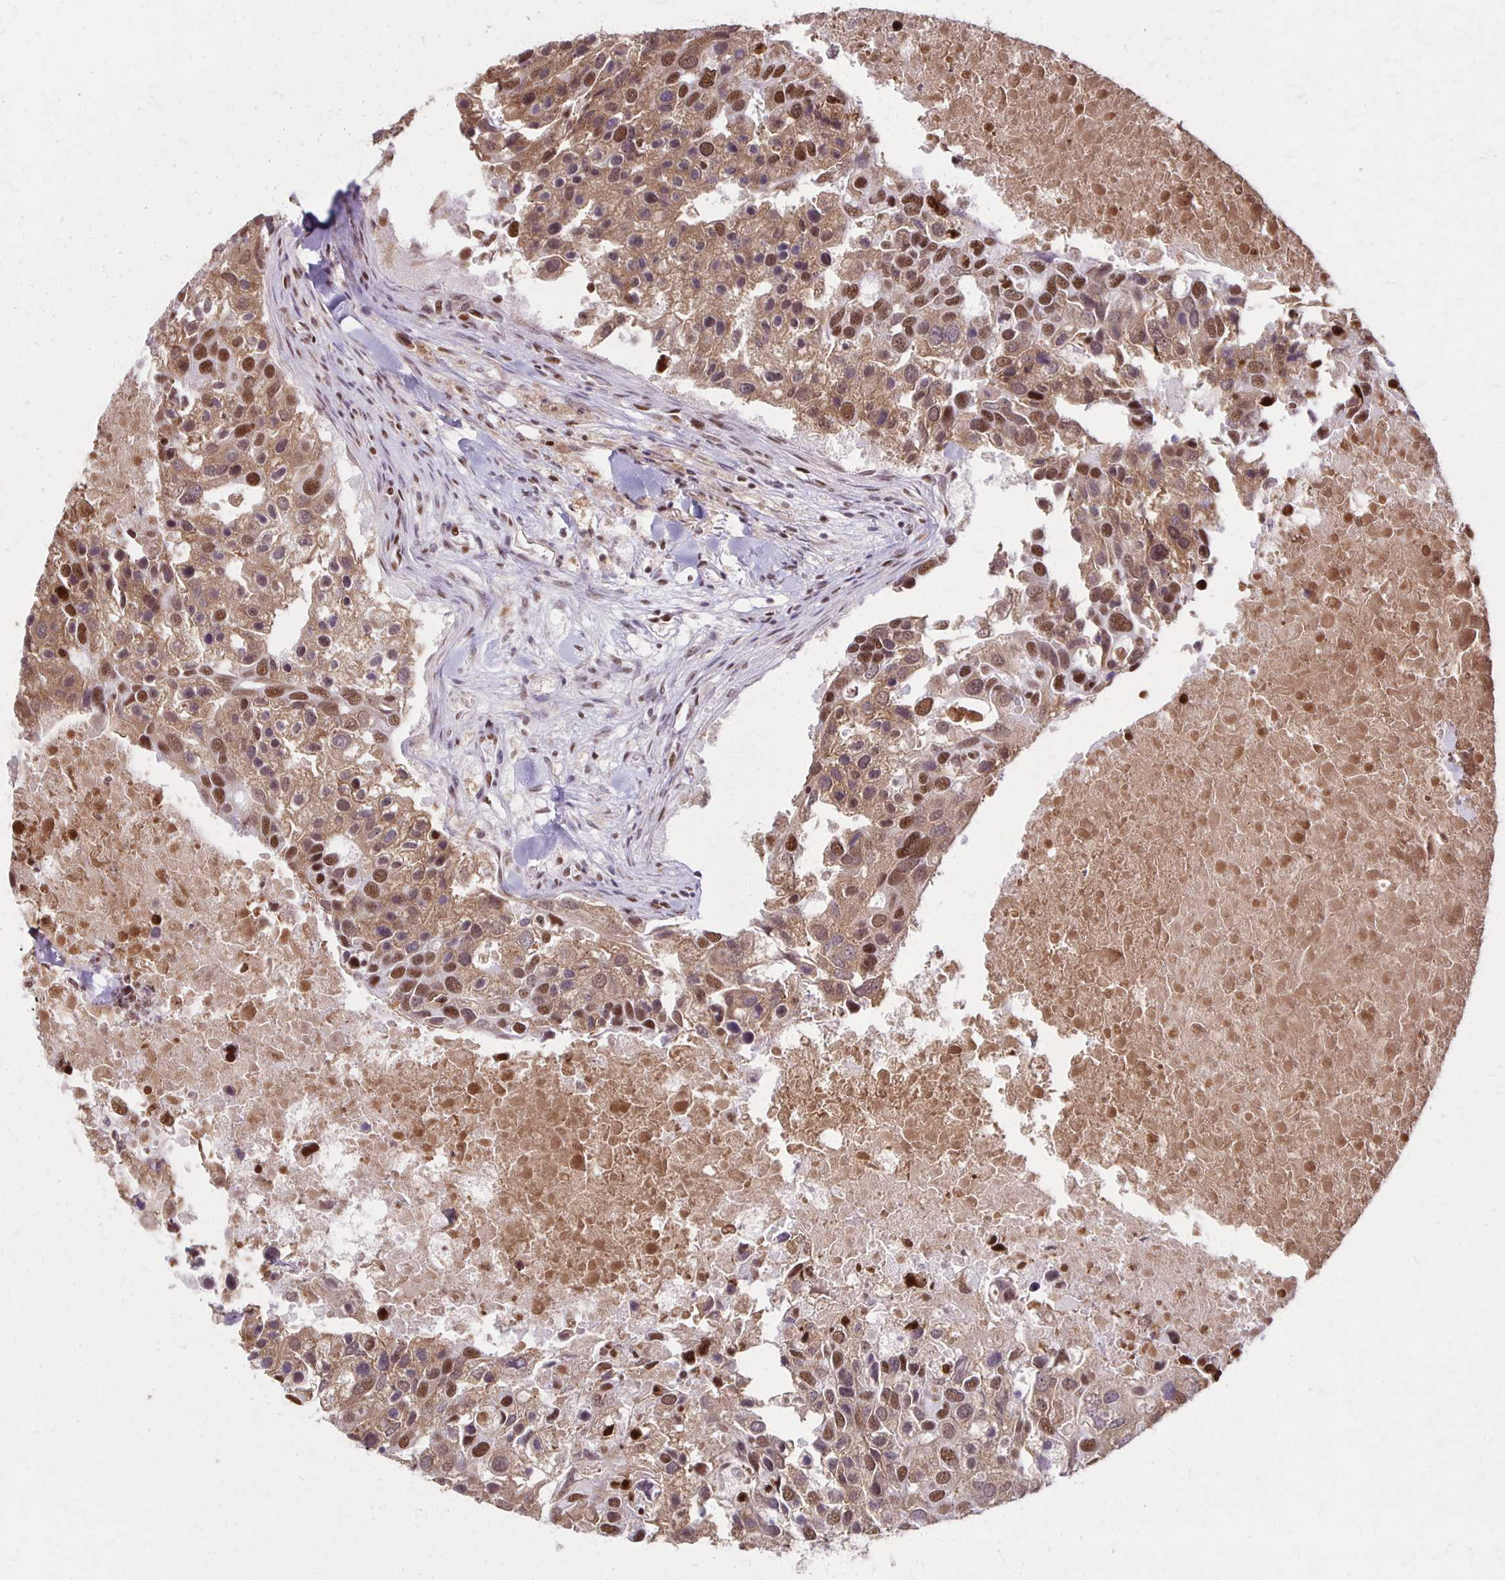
{"staining": {"intensity": "moderate", "quantity": ">75%", "location": "cytoplasmic/membranous,nuclear"}, "tissue": "breast cancer", "cell_type": "Tumor cells", "image_type": "cancer", "snomed": [{"axis": "morphology", "description": "Duct carcinoma"}, {"axis": "topography", "description": "Breast"}], "caption": "Immunohistochemistry (IHC) of breast cancer displays medium levels of moderate cytoplasmic/membranous and nuclear positivity in about >75% of tumor cells.", "gene": "XRCC6", "patient": {"sex": "female", "age": 83}}